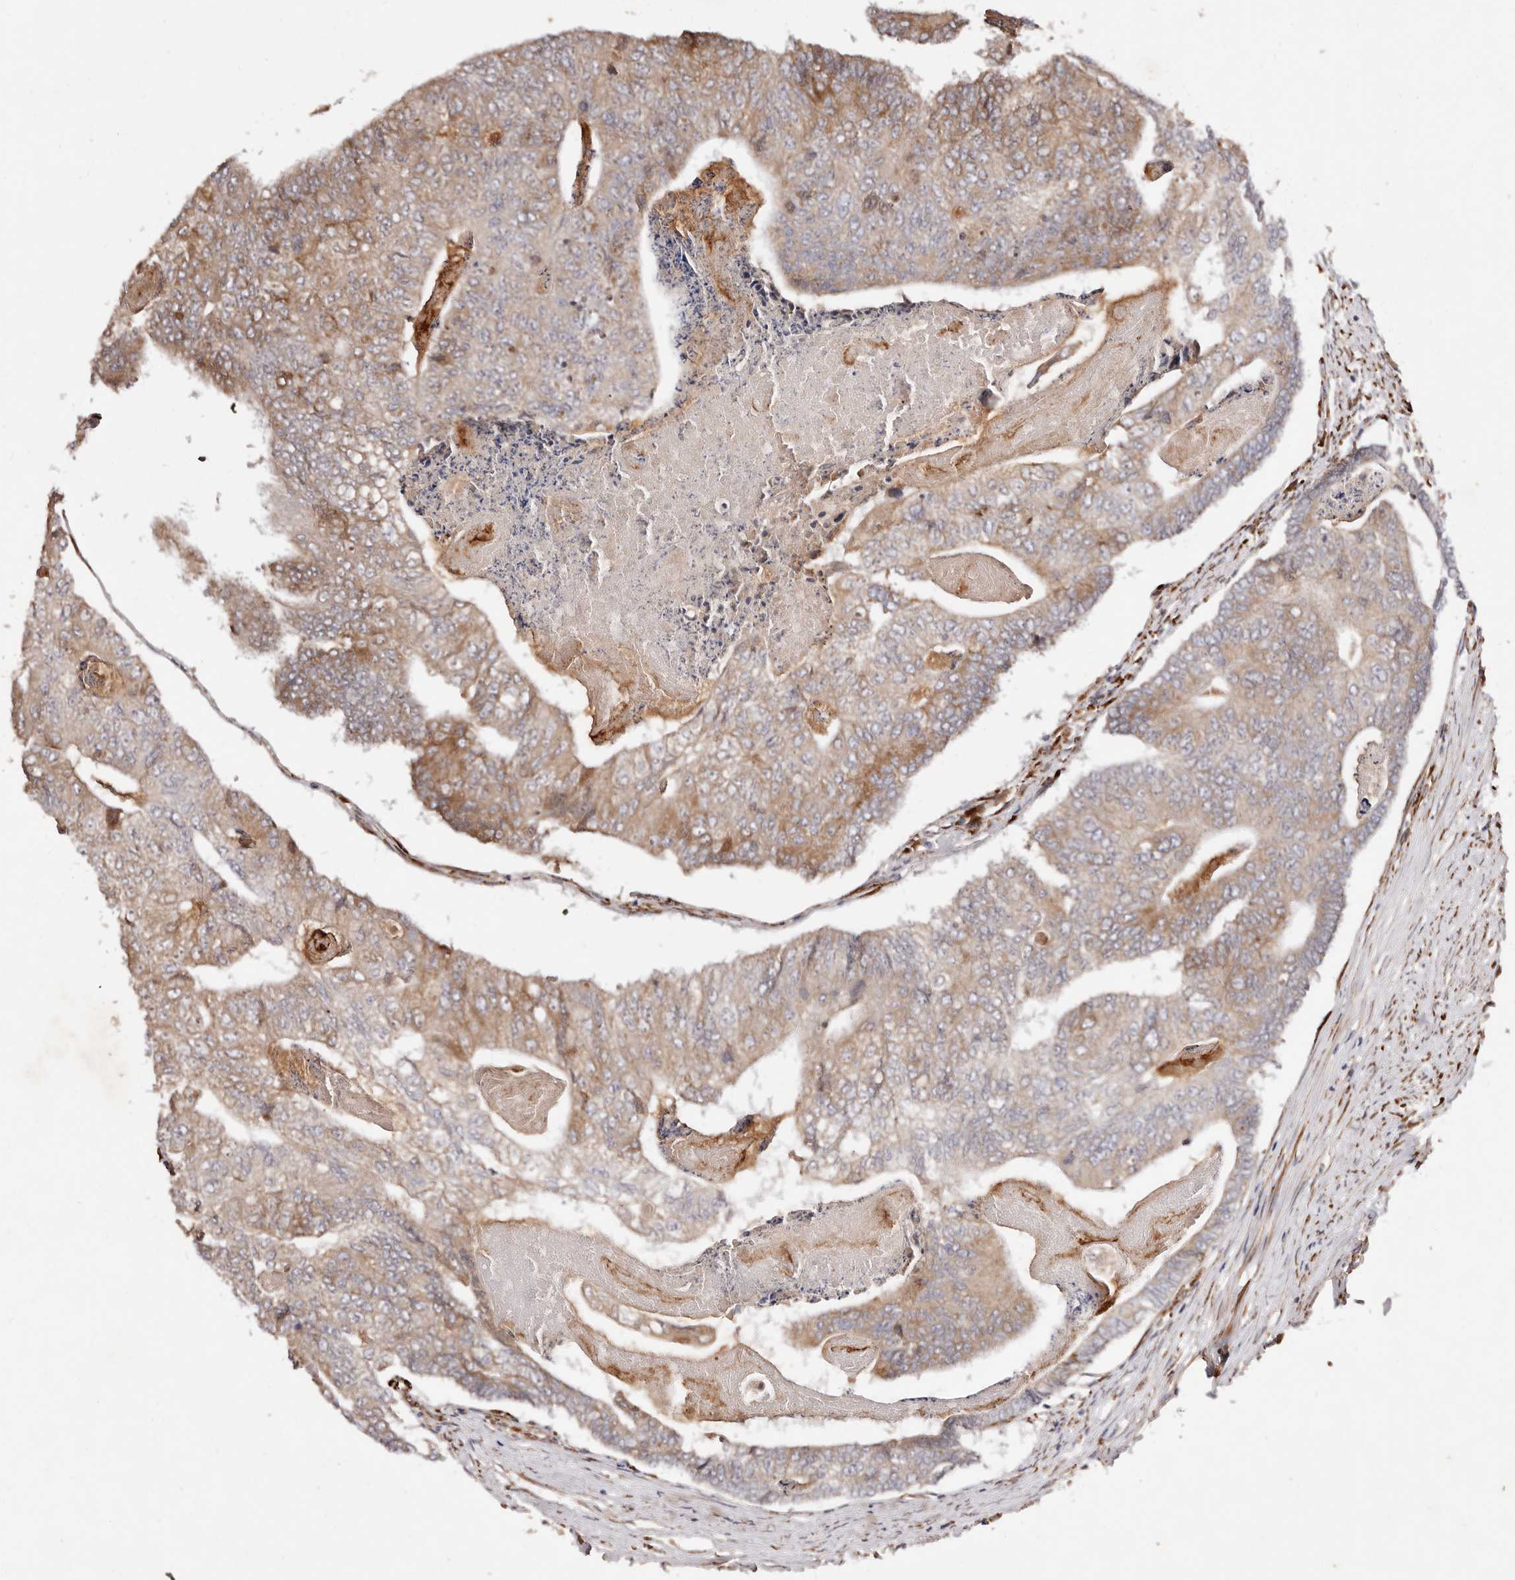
{"staining": {"intensity": "moderate", "quantity": ">75%", "location": "cytoplasmic/membranous"}, "tissue": "colorectal cancer", "cell_type": "Tumor cells", "image_type": "cancer", "snomed": [{"axis": "morphology", "description": "Adenocarcinoma, NOS"}, {"axis": "topography", "description": "Colon"}], "caption": "Colorectal cancer stained with IHC exhibits moderate cytoplasmic/membranous expression in approximately >75% of tumor cells.", "gene": "SERPINH1", "patient": {"sex": "female", "age": 67}}